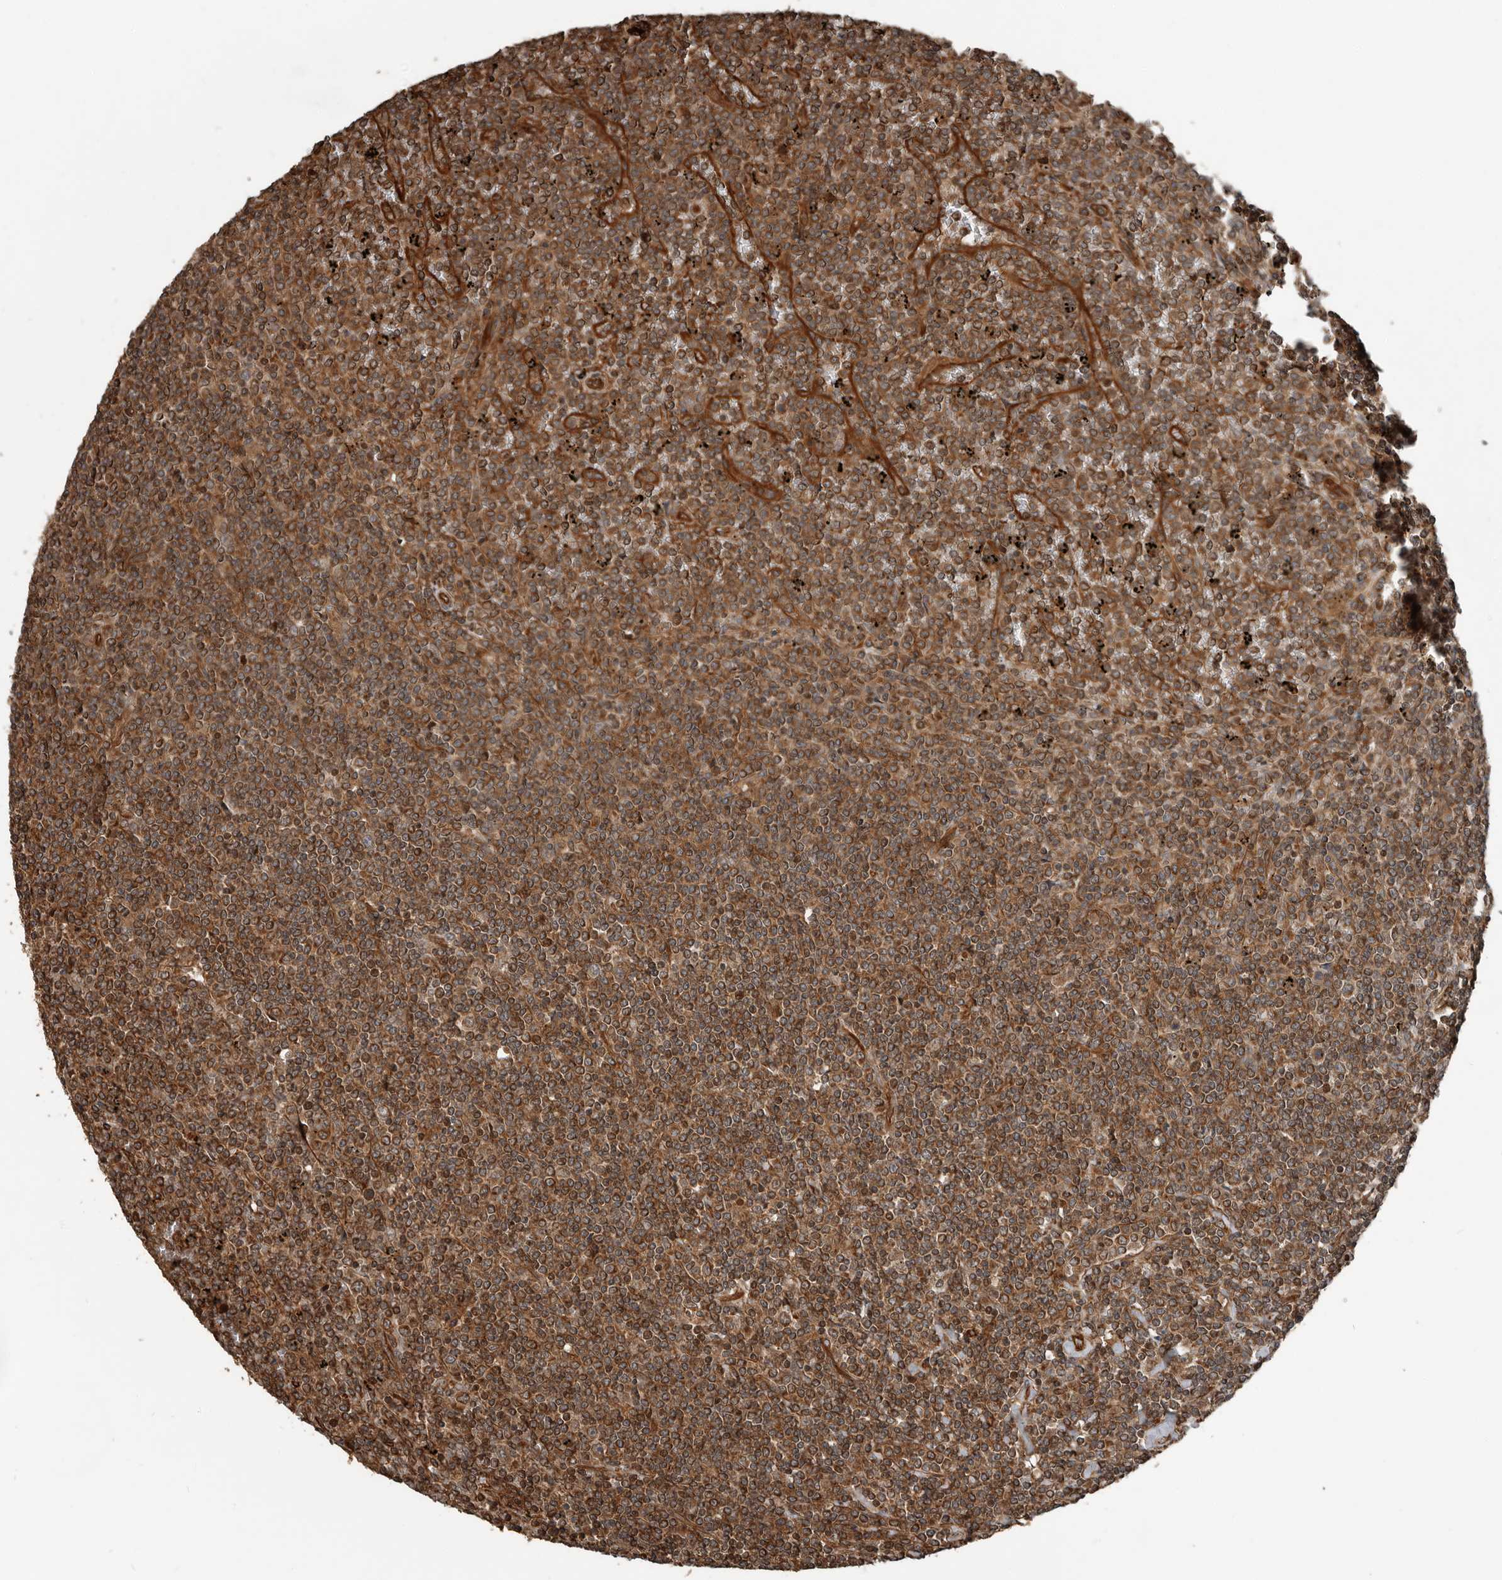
{"staining": {"intensity": "strong", "quantity": ">75%", "location": "cytoplasmic/membranous"}, "tissue": "lymphoma", "cell_type": "Tumor cells", "image_type": "cancer", "snomed": [{"axis": "morphology", "description": "Malignant lymphoma, non-Hodgkin's type, Low grade"}, {"axis": "topography", "description": "Spleen"}], "caption": "Human malignant lymphoma, non-Hodgkin's type (low-grade) stained with a protein marker reveals strong staining in tumor cells.", "gene": "YOD1", "patient": {"sex": "female", "age": 19}}